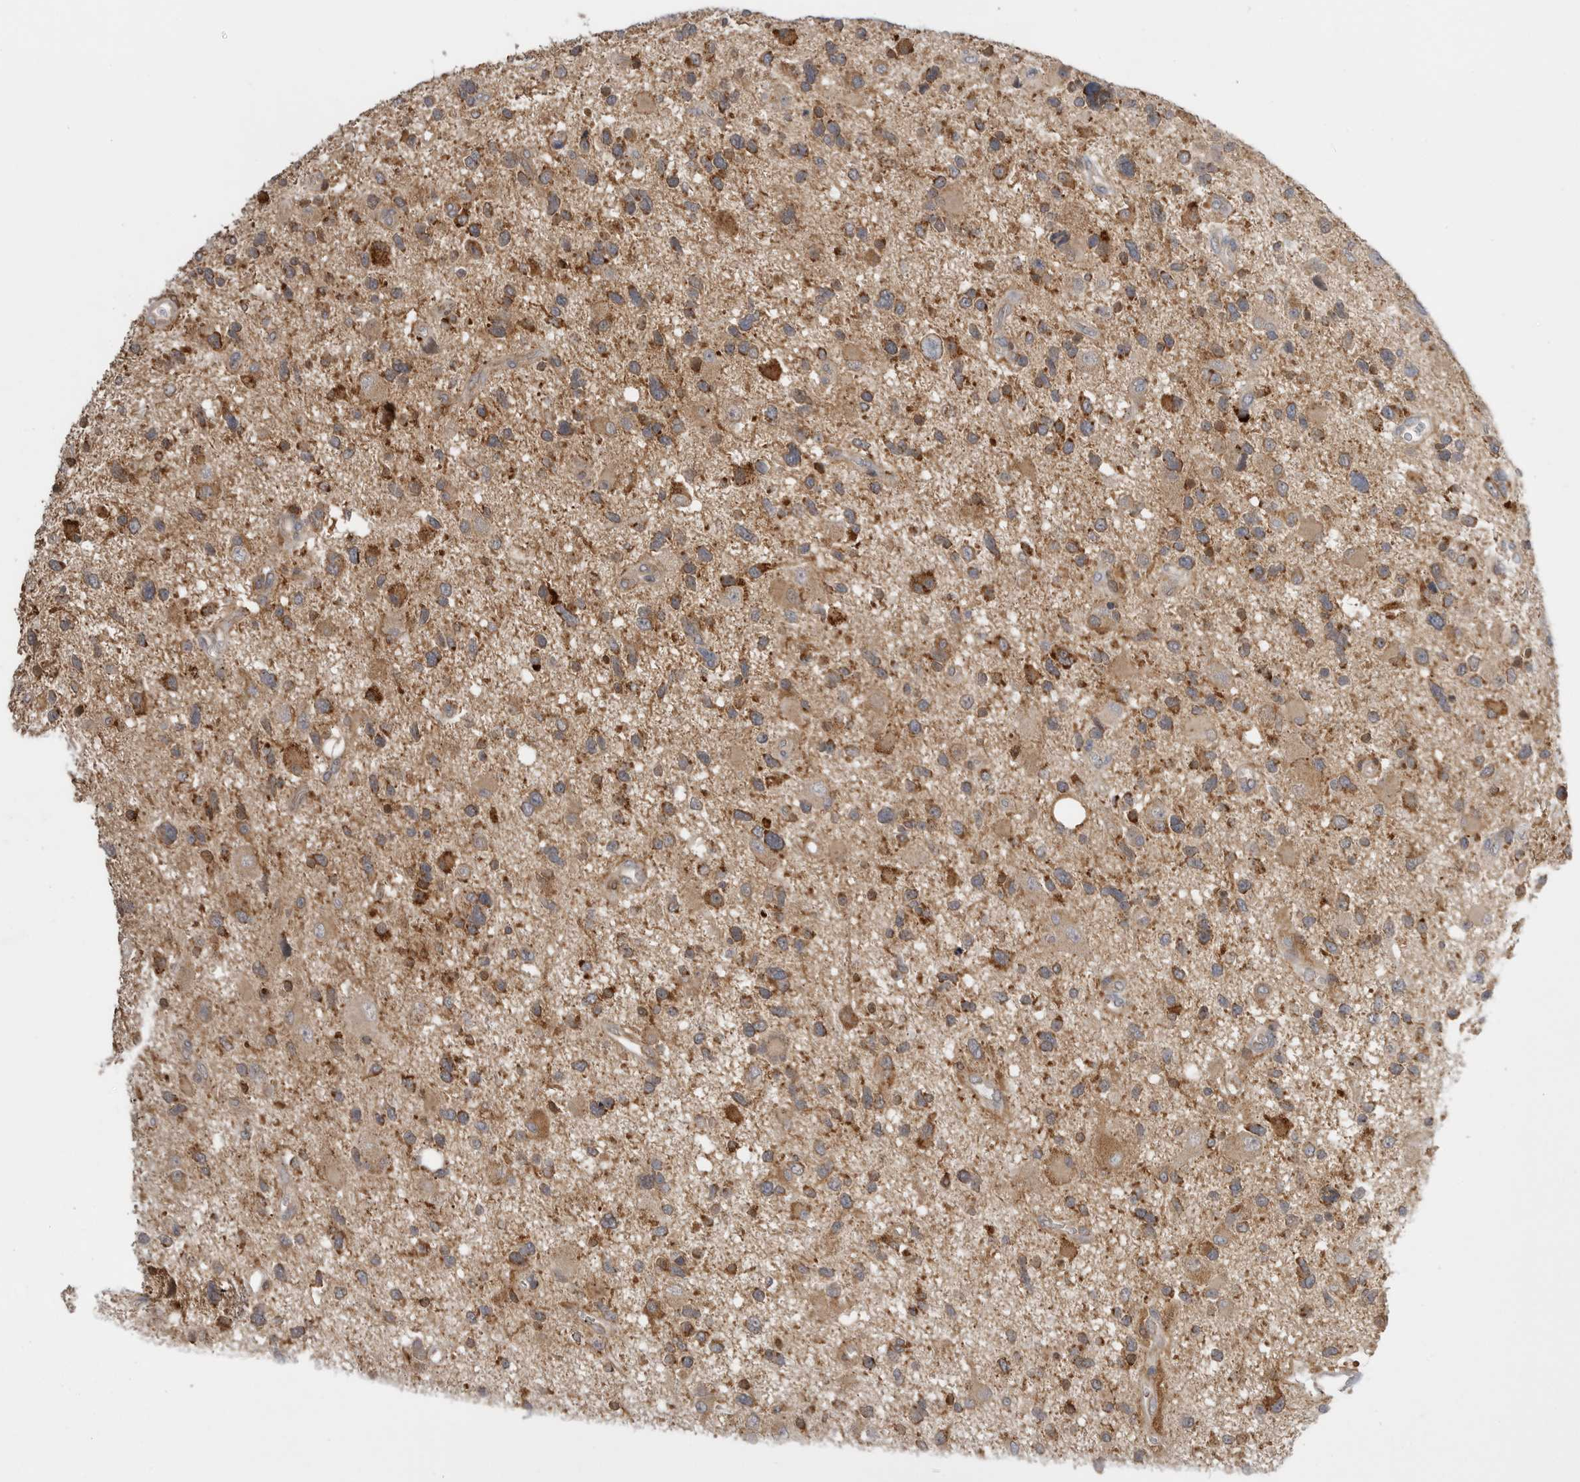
{"staining": {"intensity": "moderate", "quantity": ">75%", "location": "cytoplasmic/membranous"}, "tissue": "glioma", "cell_type": "Tumor cells", "image_type": "cancer", "snomed": [{"axis": "morphology", "description": "Glioma, malignant, High grade"}, {"axis": "topography", "description": "Brain"}], "caption": "Tumor cells display medium levels of moderate cytoplasmic/membranous positivity in about >75% of cells in human glioma. The protein is stained brown, and the nuclei are stained in blue (DAB (3,3'-diaminobenzidine) IHC with brightfield microscopy, high magnification).", "gene": "KYAT3", "patient": {"sex": "male", "age": 33}}